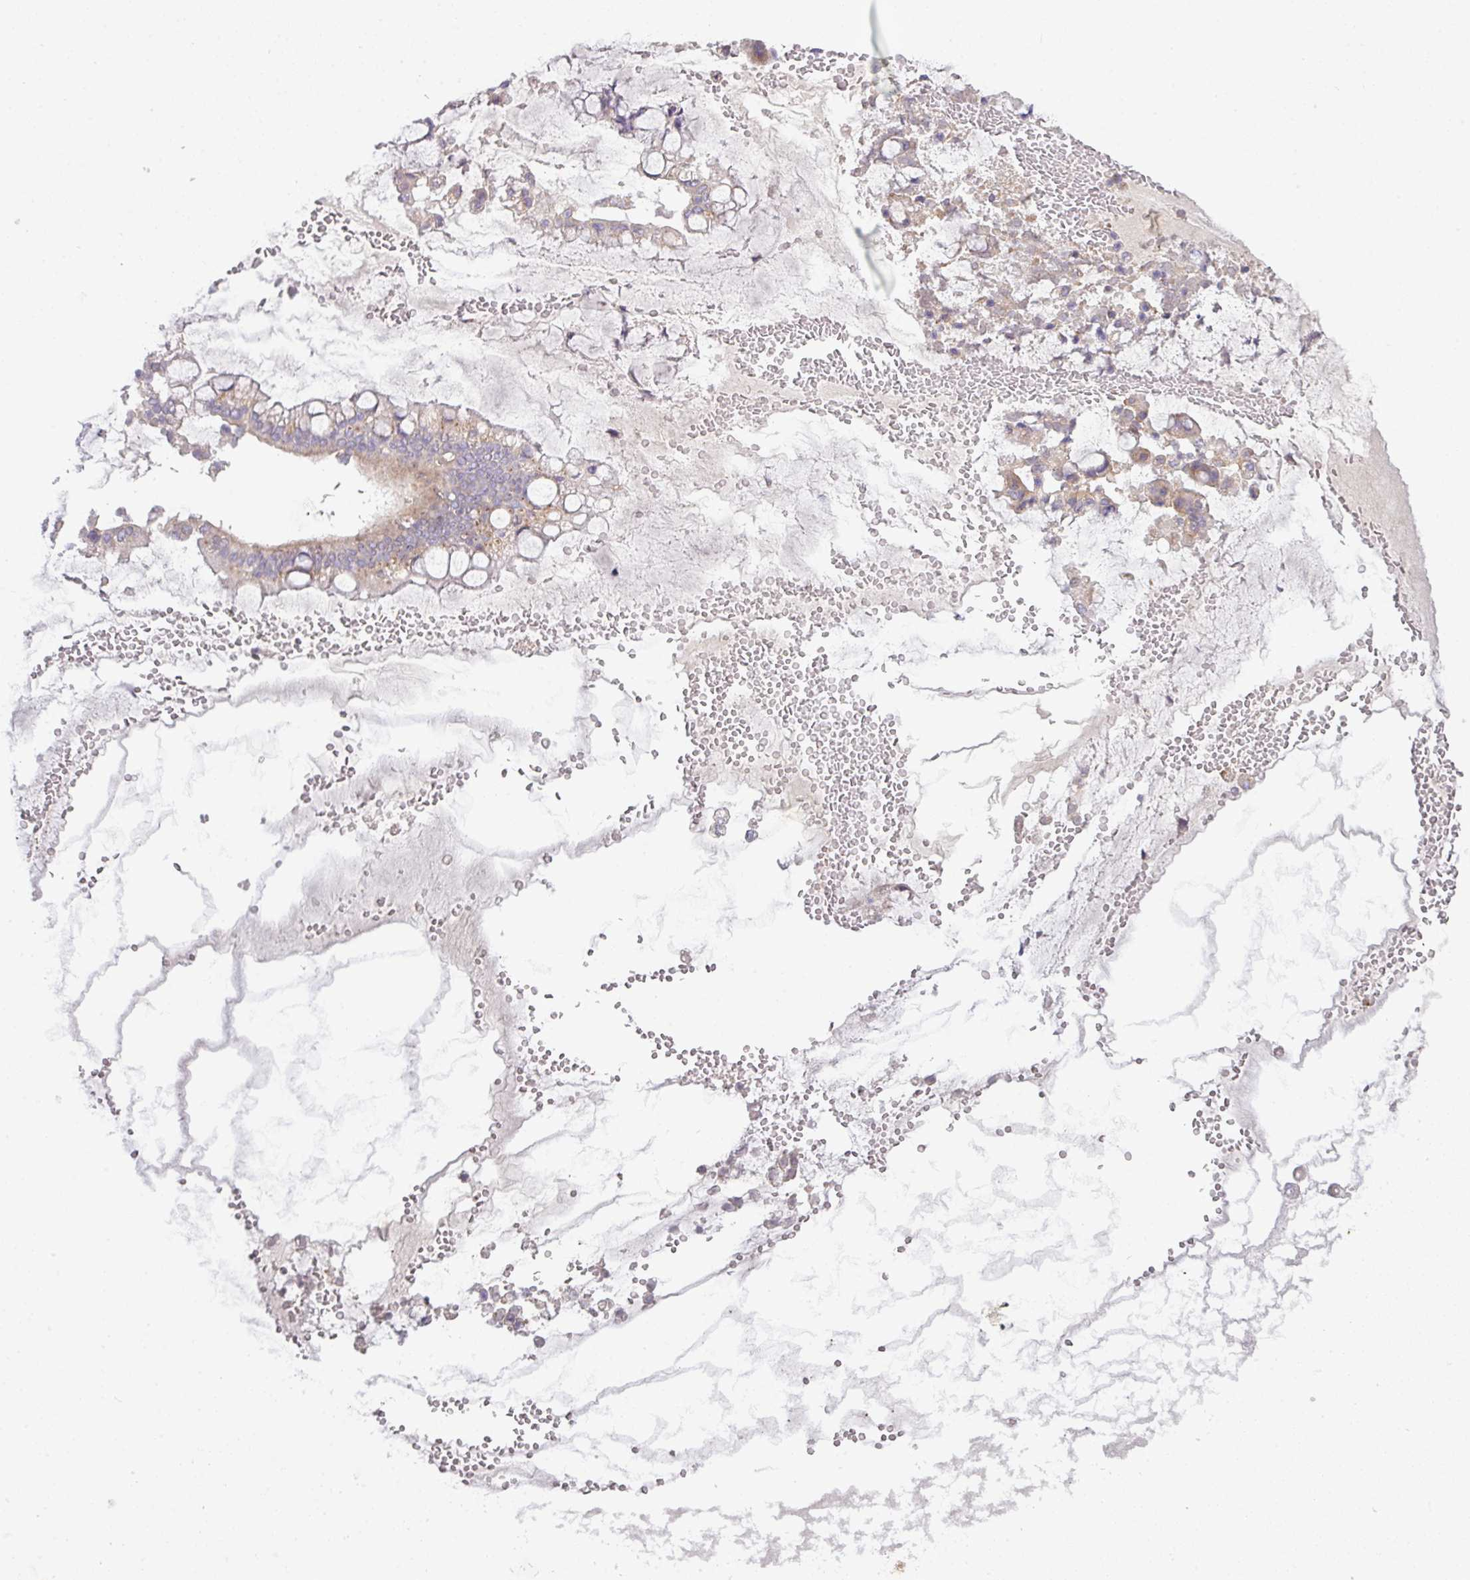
{"staining": {"intensity": "moderate", "quantity": ">75%", "location": "cytoplasmic/membranous"}, "tissue": "ovarian cancer", "cell_type": "Tumor cells", "image_type": "cancer", "snomed": [{"axis": "morphology", "description": "Cystadenocarcinoma, mucinous, NOS"}, {"axis": "topography", "description": "Ovary"}], "caption": "Immunohistochemical staining of ovarian cancer (mucinous cystadenocarcinoma) shows moderate cytoplasmic/membranous protein positivity in about >75% of tumor cells. The staining was performed using DAB, with brown indicating positive protein expression. Nuclei are stained blue with hematoxylin.", "gene": "VTI1A", "patient": {"sex": "female", "age": 73}}